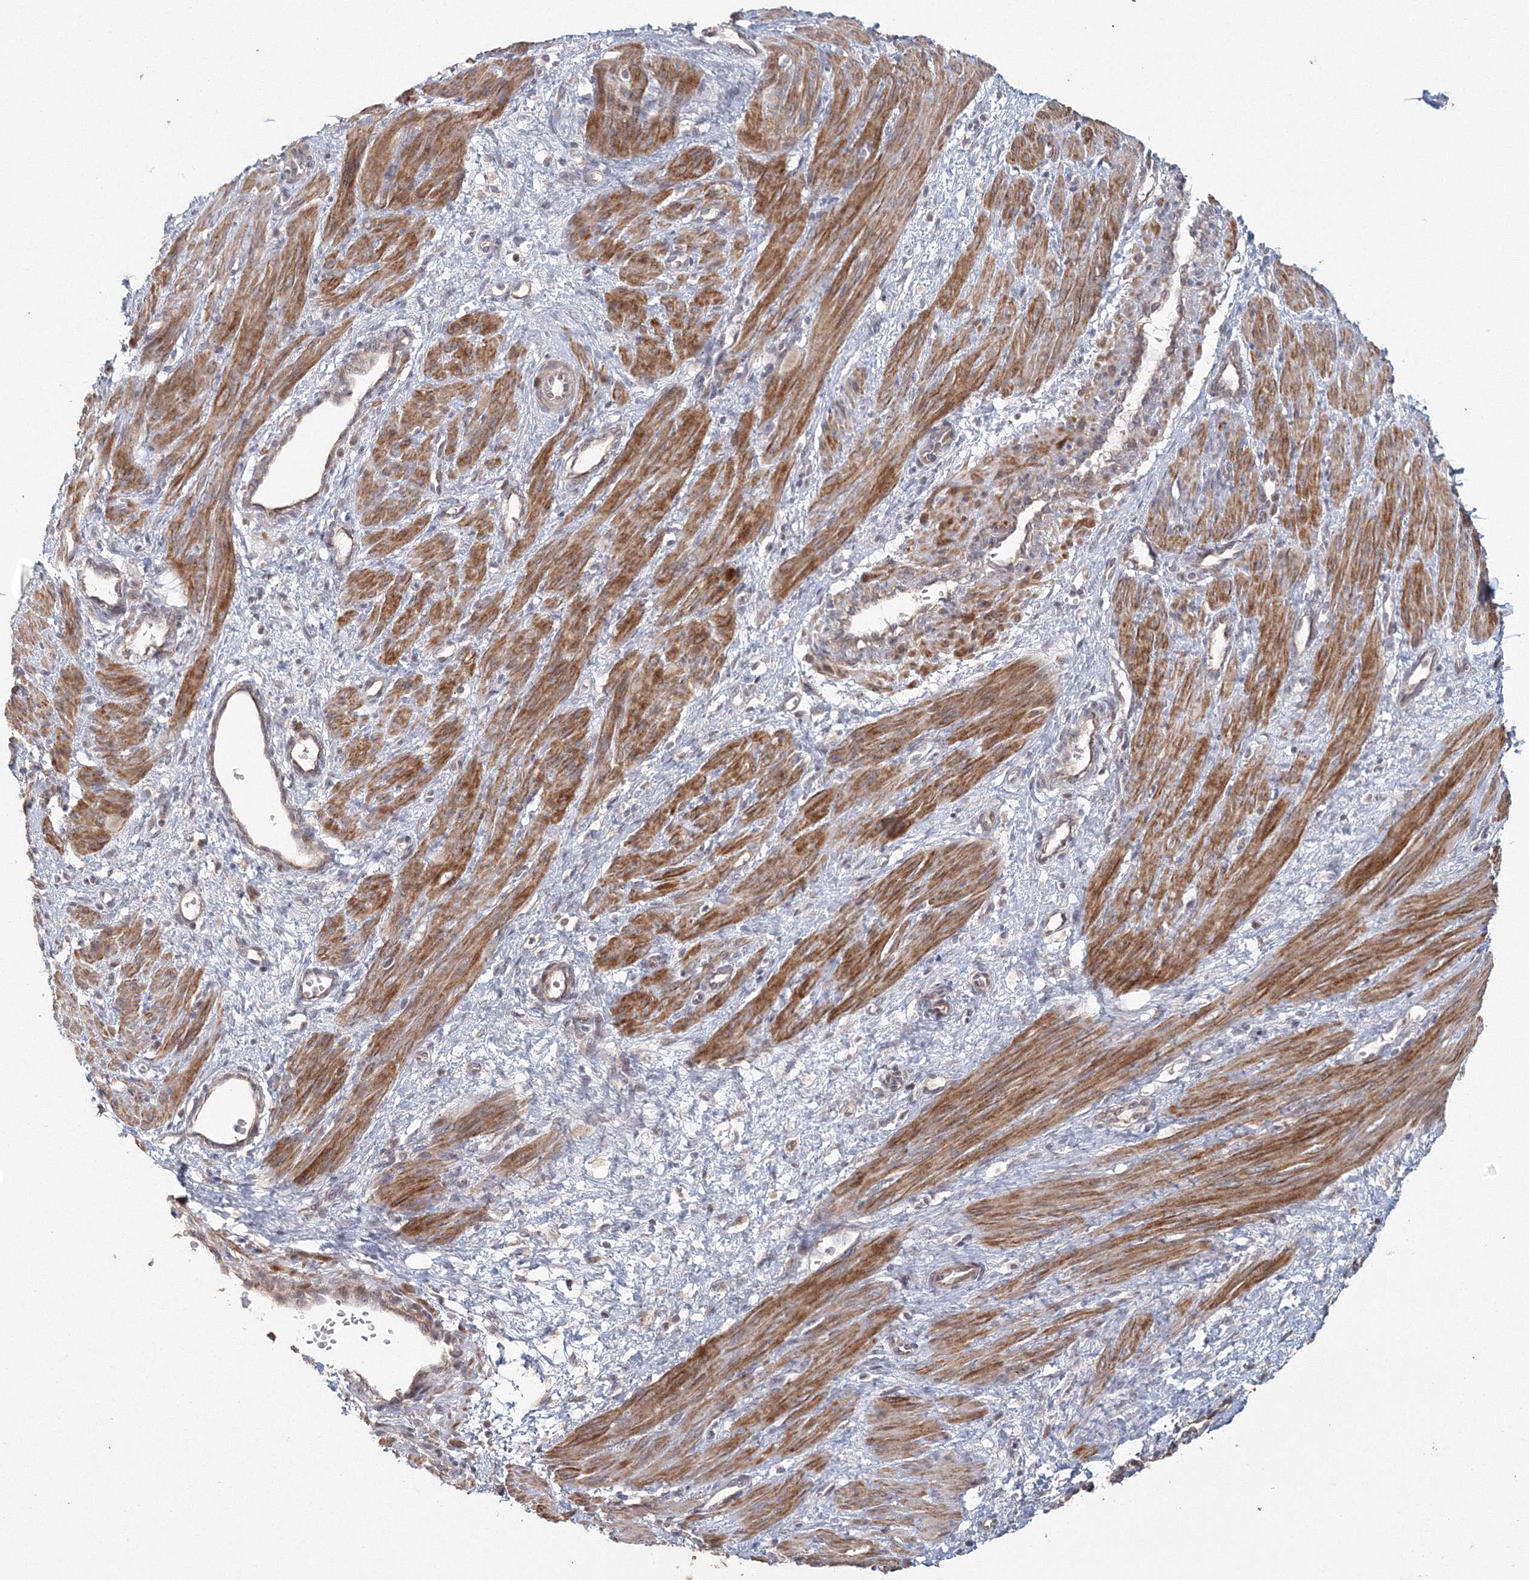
{"staining": {"intensity": "moderate", "quantity": ">75%", "location": "cytoplasmic/membranous"}, "tissue": "smooth muscle", "cell_type": "Smooth muscle cells", "image_type": "normal", "snomed": [{"axis": "morphology", "description": "Normal tissue, NOS"}, {"axis": "topography", "description": "Endometrium"}], "caption": "Moderate cytoplasmic/membranous protein expression is appreciated in about >75% of smooth muscle cells in smooth muscle.", "gene": "TACC2", "patient": {"sex": "female", "age": 33}}